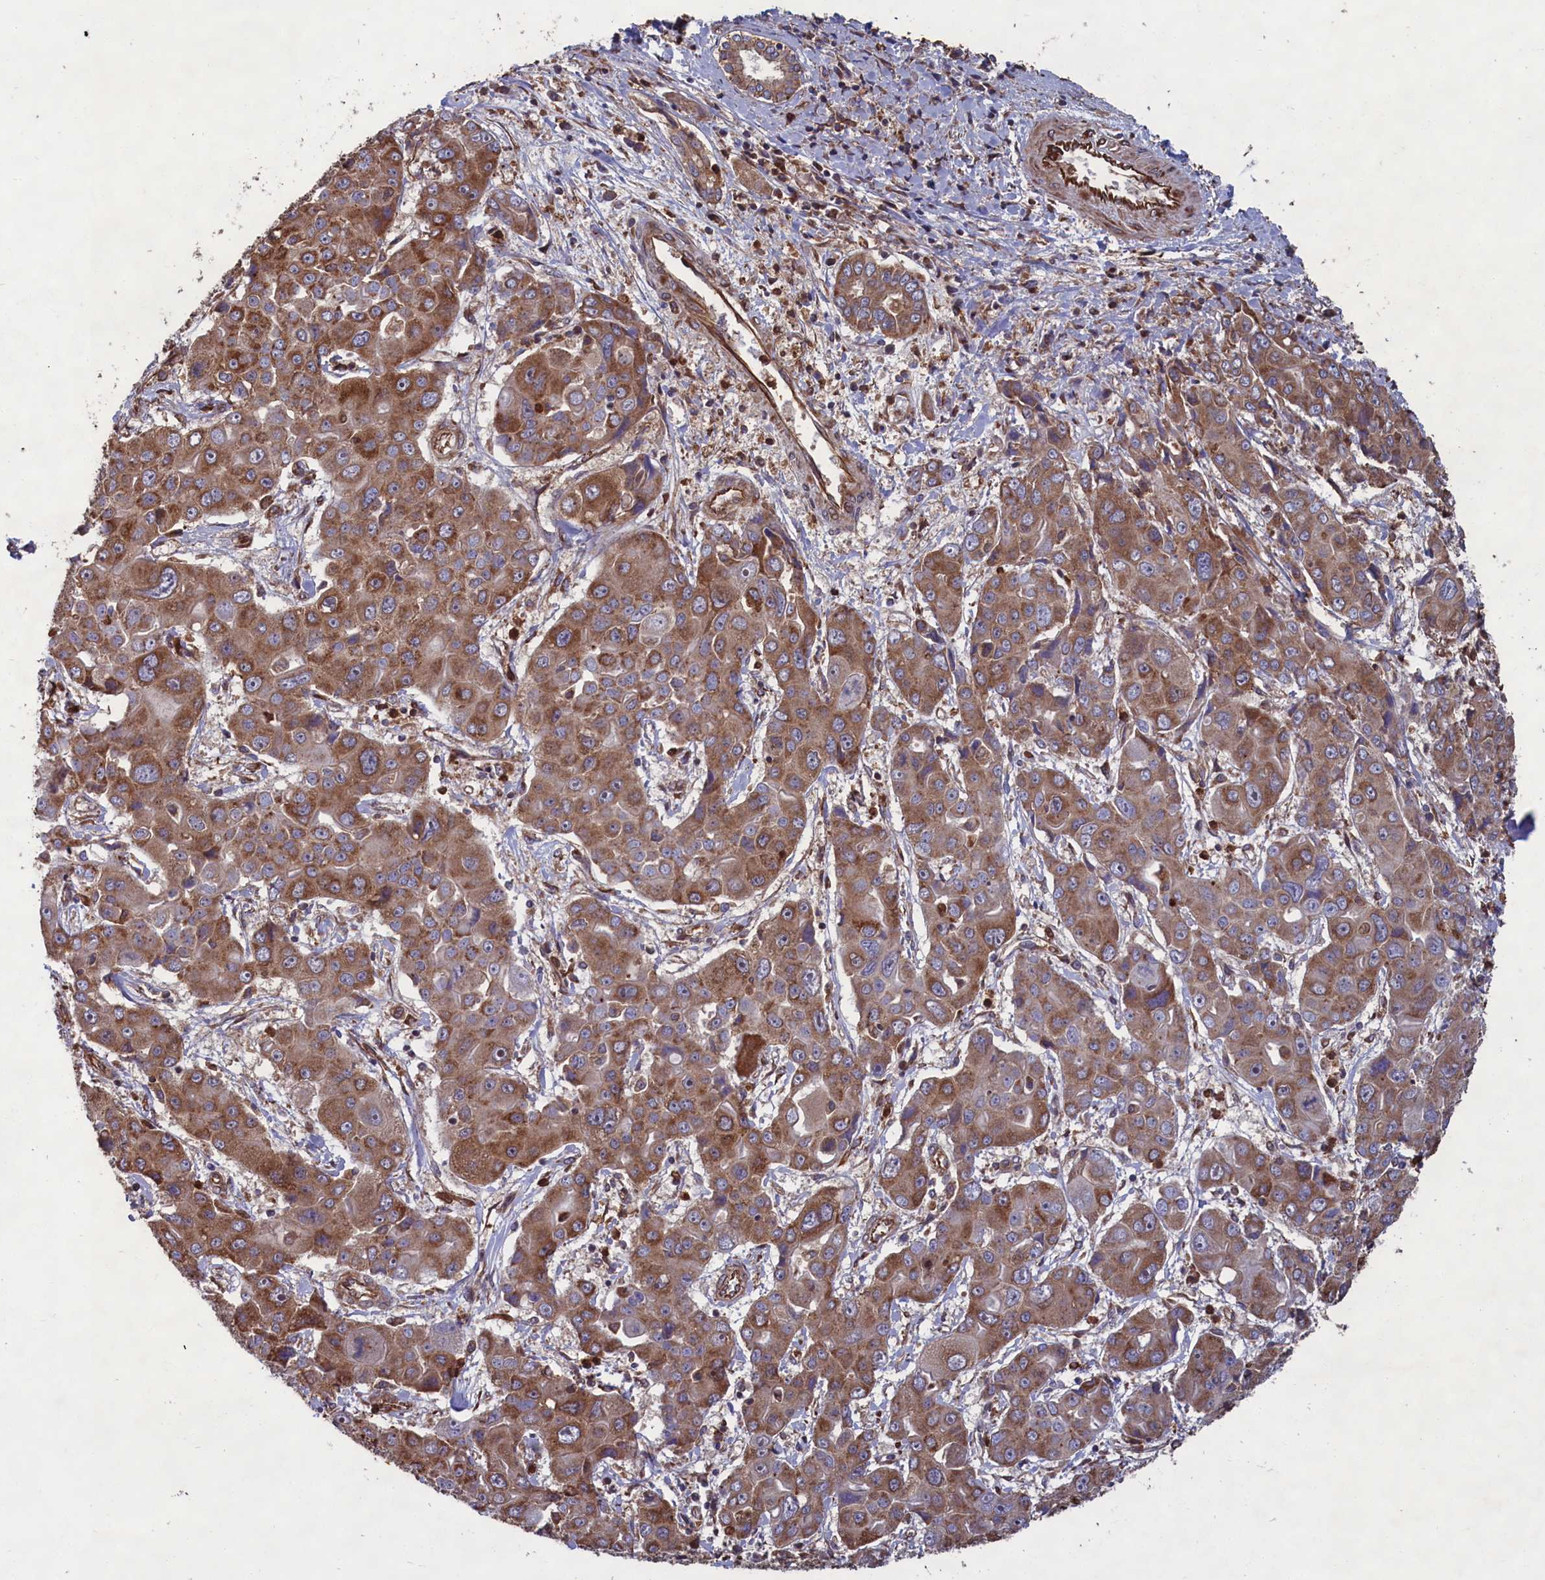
{"staining": {"intensity": "moderate", "quantity": ">75%", "location": "cytoplasmic/membranous"}, "tissue": "liver cancer", "cell_type": "Tumor cells", "image_type": "cancer", "snomed": [{"axis": "morphology", "description": "Cholangiocarcinoma"}, {"axis": "topography", "description": "Liver"}], "caption": "Immunohistochemical staining of human liver cholangiocarcinoma exhibits medium levels of moderate cytoplasmic/membranous positivity in about >75% of tumor cells.", "gene": "CCDC124", "patient": {"sex": "male", "age": 67}}